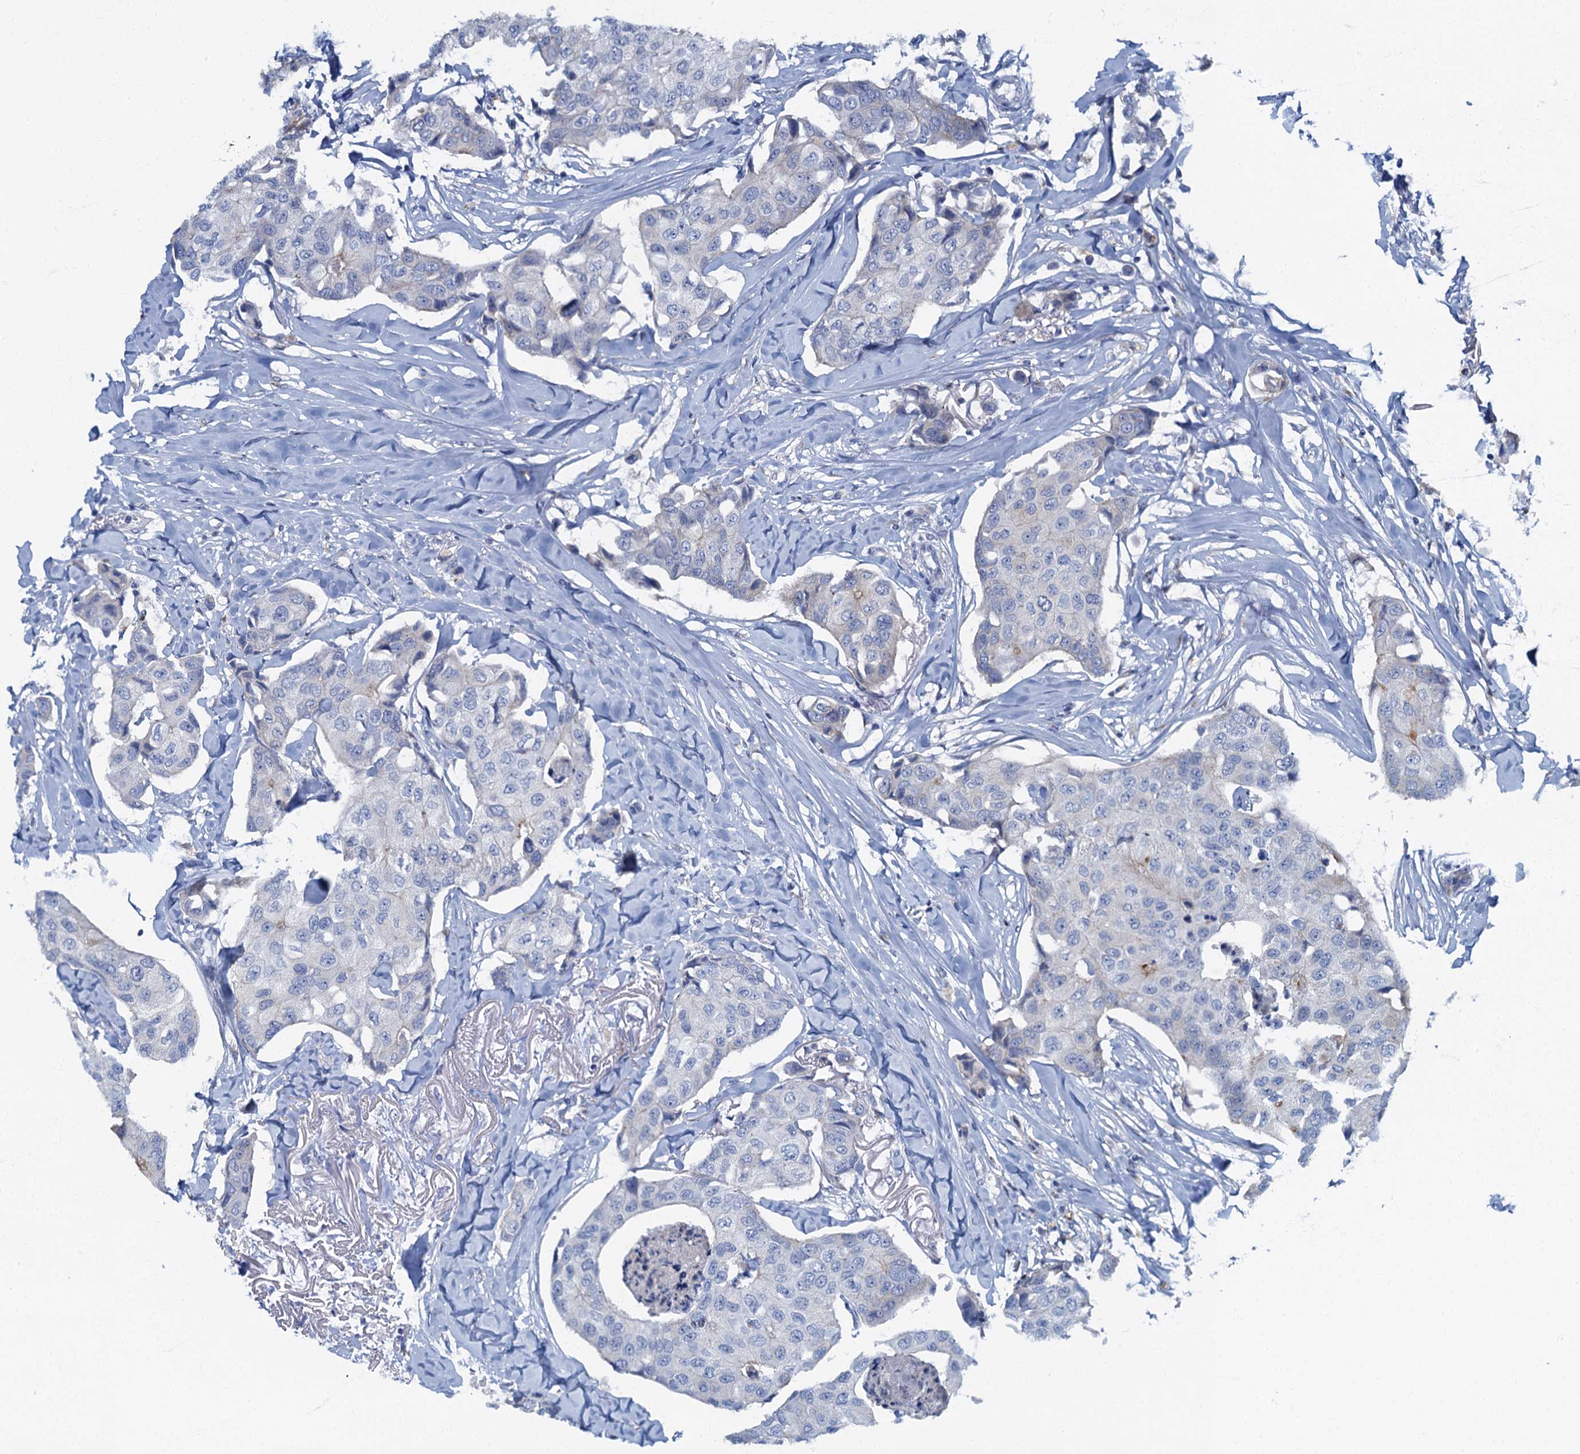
{"staining": {"intensity": "negative", "quantity": "none", "location": "none"}, "tissue": "breast cancer", "cell_type": "Tumor cells", "image_type": "cancer", "snomed": [{"axis": "morphology", "description": "Duct carcinoma"}, {"axis": "topography", "description": "Breast"}], "caption": "The IHC photomicrograph has no significant staining in tumor cells of breast cancer (infiltrating ductal carcinoma) tissue. The staining is performed using DAB (3,3'-diaminobenzidine) brown chromogen with nuclei counter-stained in using hematoxylin.", "gene": "LYPD3", "patient": {"sex": "female", "age": 80}}